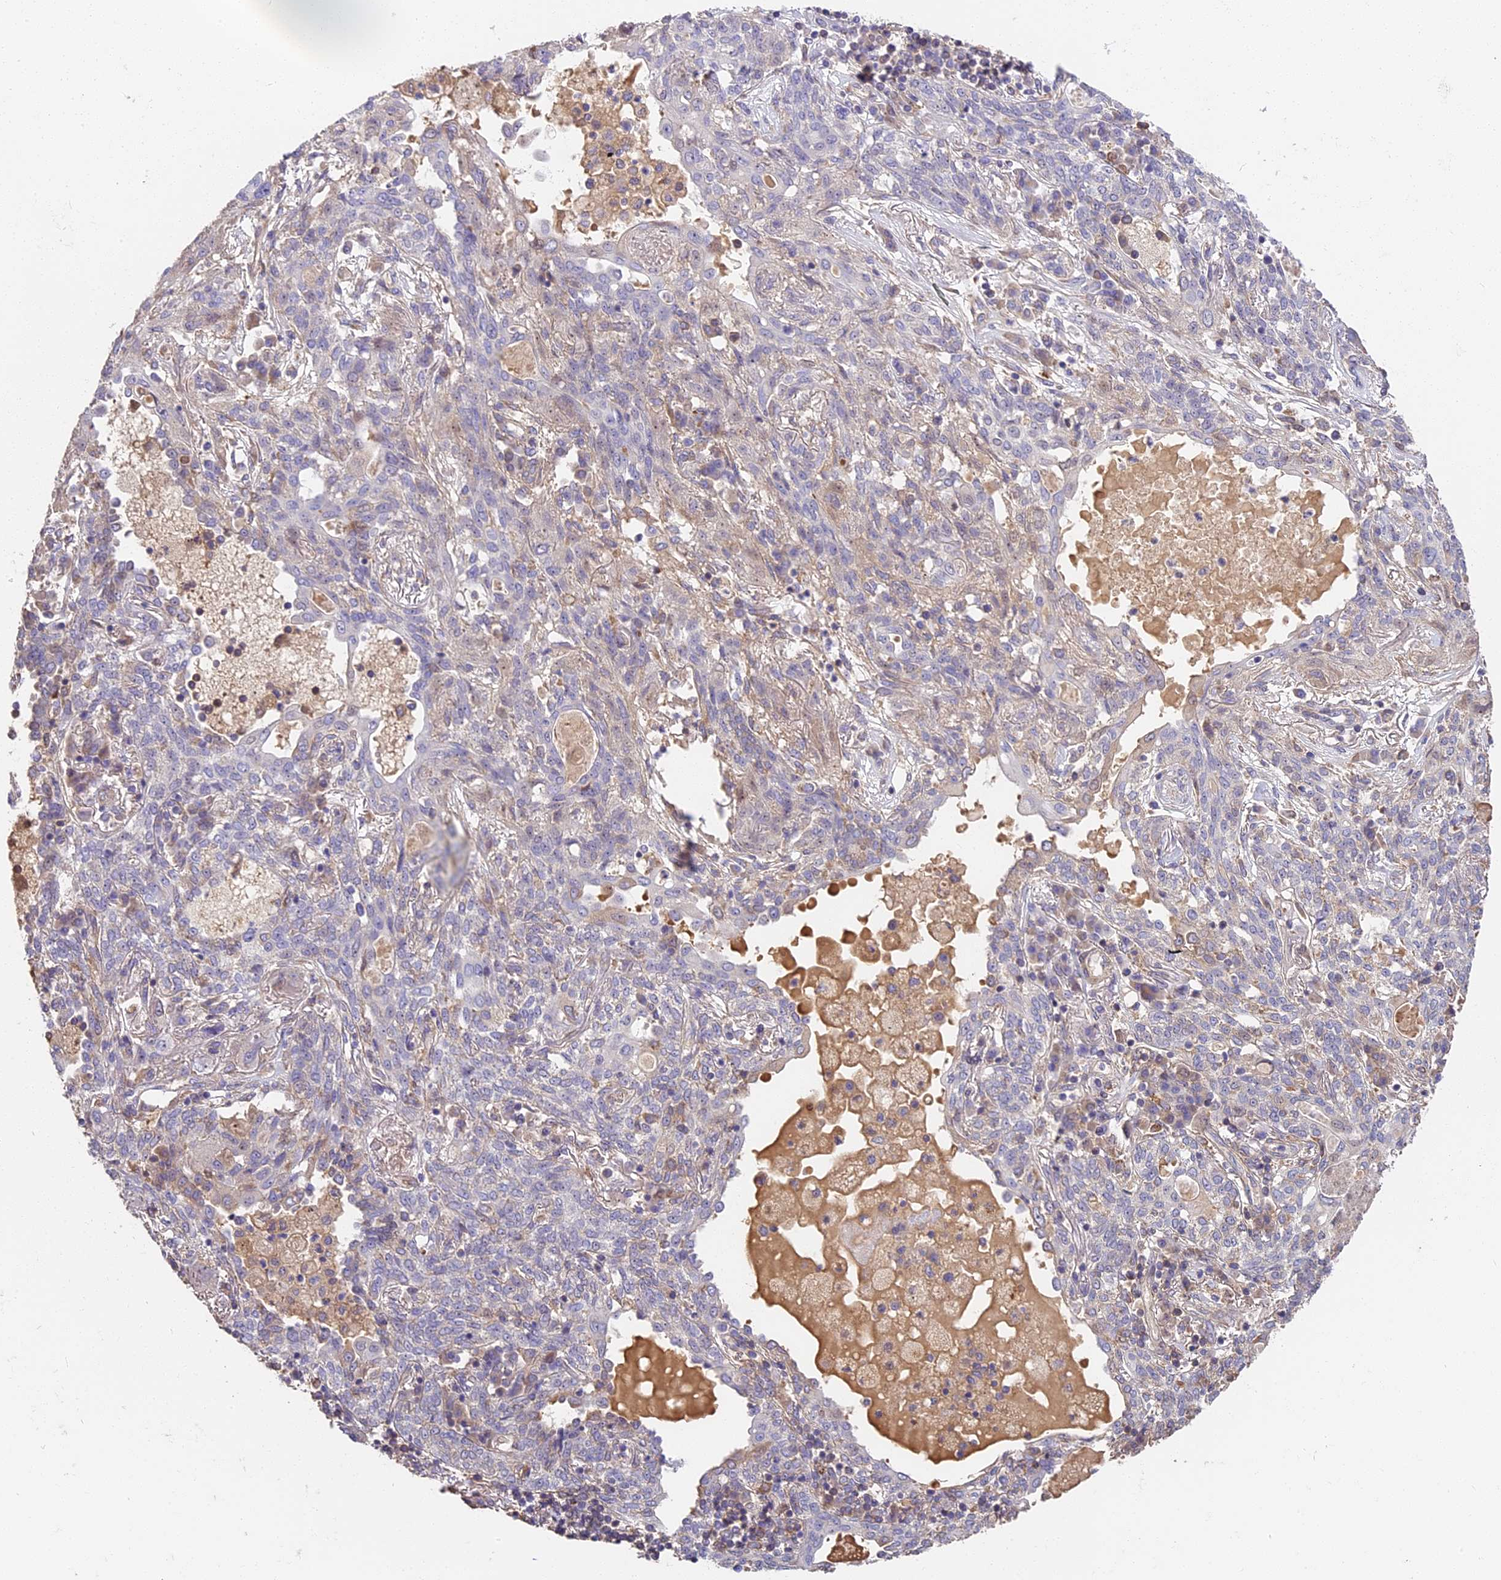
{"staining": {"intensity": "negative", "quantity": "none", "location": "none"}, "tissue": "lung cancer", "cell_type": "Tumor cells", "image_type": "cancer", "snomed": [{"axis": "morphology", "description": "Squamous cell carcinoma, NOS"}, {"axis": "topography", "description": "Lung"}], "caption": "High power microscopy histopathology image of an immunohistochemistry (IHC) histopathology image of lung squamous cell carcinoma, revealing no significant positivity in tumor cells.", "gene": "ARHGAP17", "patient": {"sex": "female", "age": 70}}